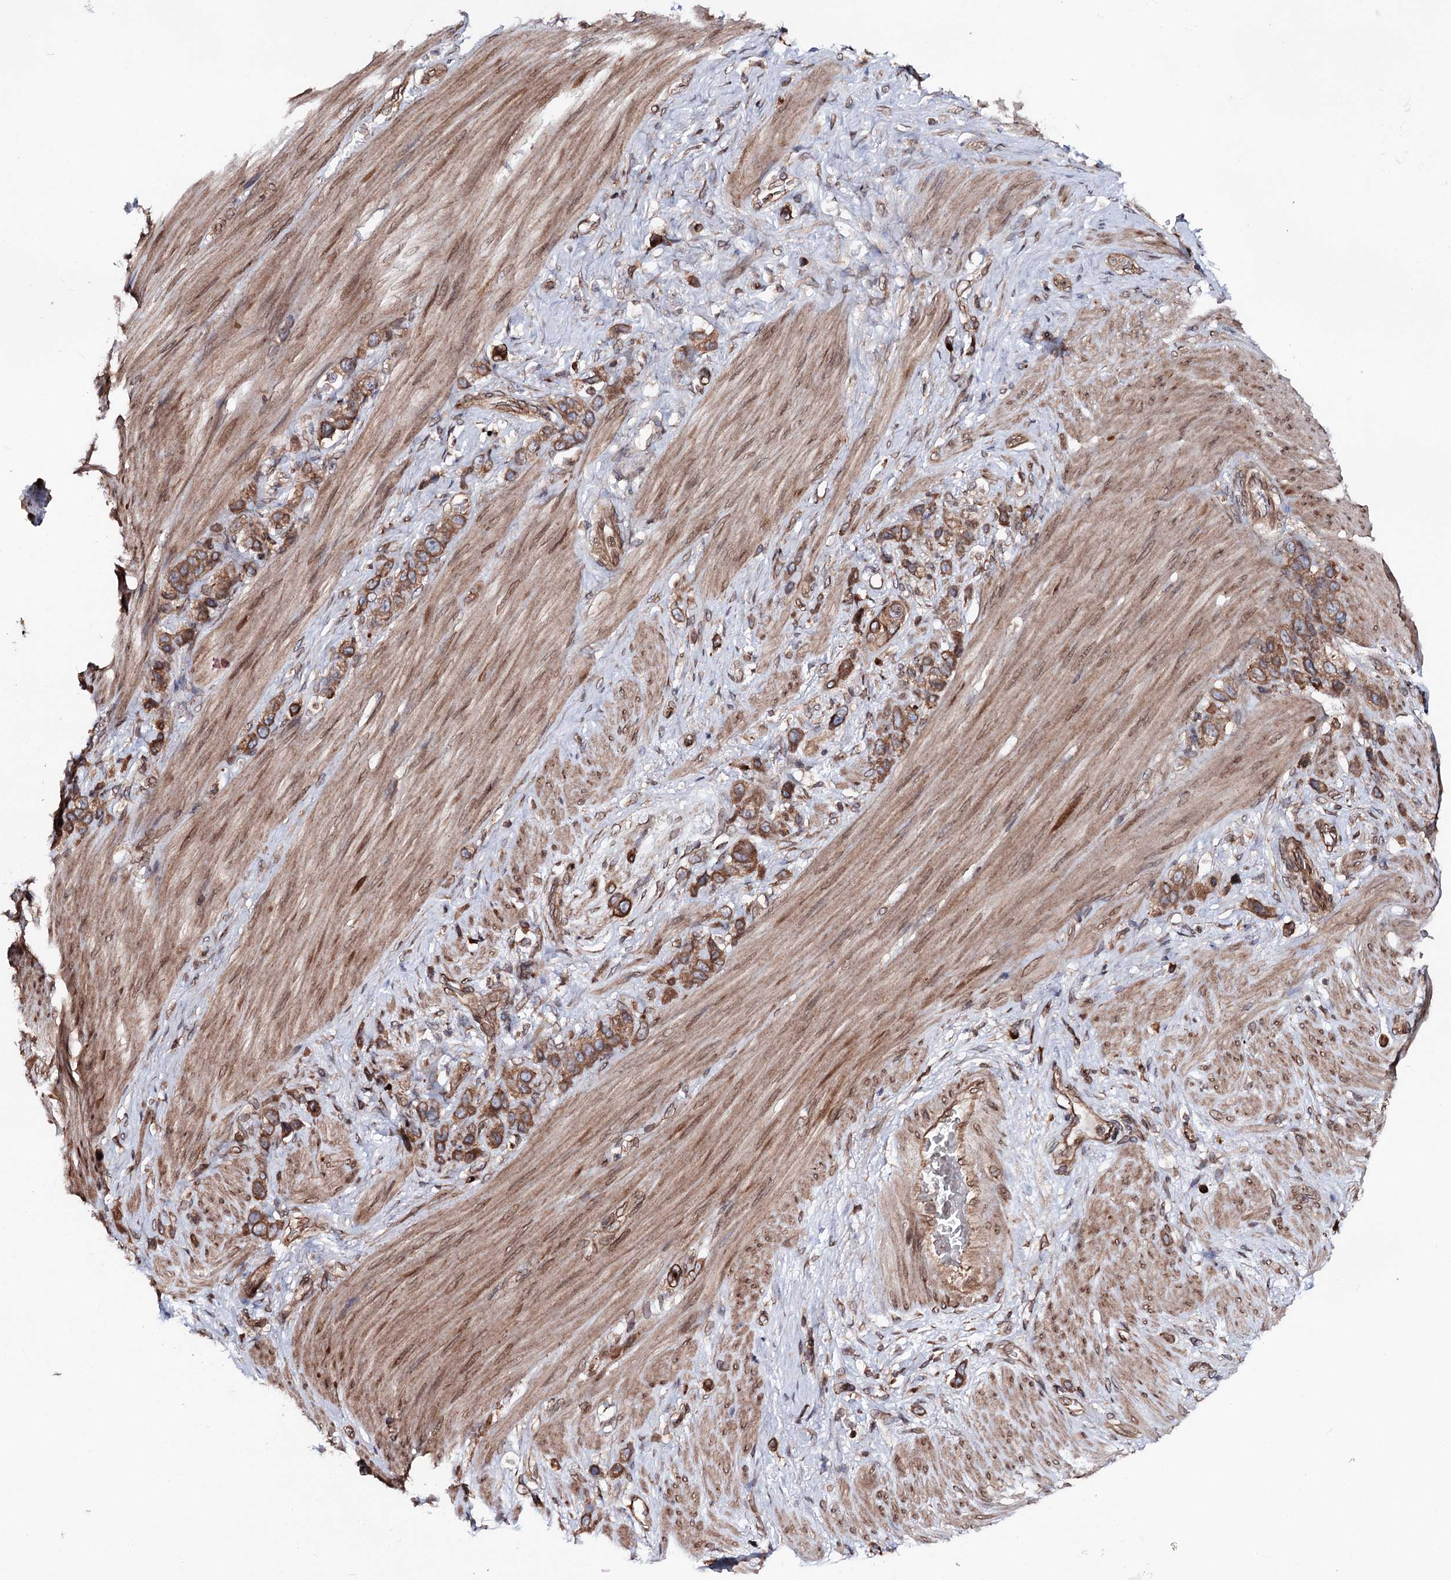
{"staining": {"intensity": "moderate", "quantity": ">75%", "location": "cytoplasmic/membranous"}, "tissue": "stomach cancer", "cell_type": "Tumor cells", "image_type": "cancer", "snomed": [{"axis": "morphology", "description": "Adenocarcinoma, NOS"}, {"axis": "morphology", "description": "Adenocarcinoma, High grade"}, {"axis": "topography", "description": "Stomach, upper"}, {"axis": "topography", "description": "Stomach, lower"}], "caption": "A micrograph of stomach adenocarcinoma stained for a protein shows moderate cytoplasmic/membranous brown staining in tumor cells.", "gene": "FGFR1OP2", "patient": {"sex": "female", "age": 65}}